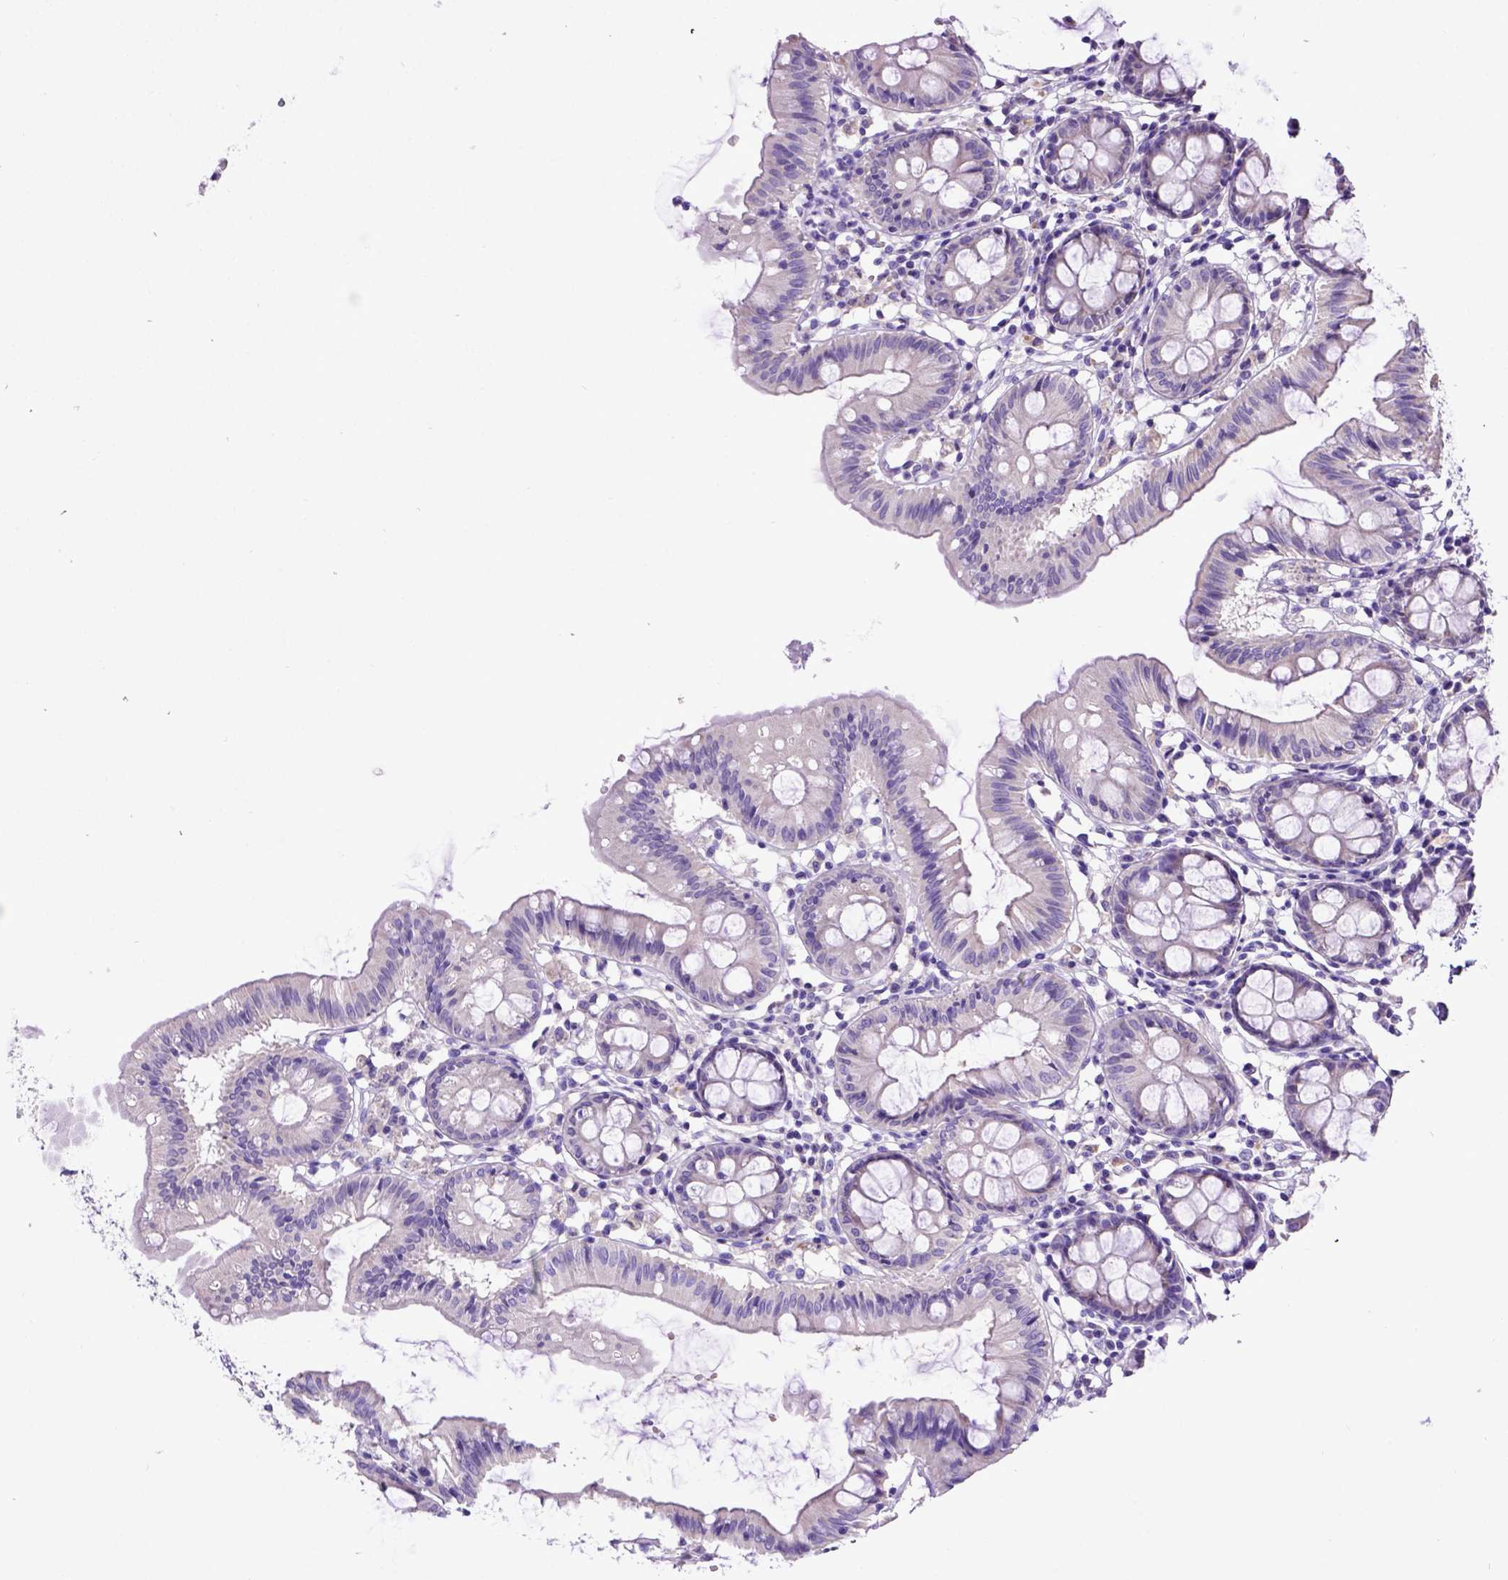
{"staining": {"intensity": "negative", "quantity": "none", "location": "none"}, "tissue": "colon", "cell_type": "Endothelial cells", "image_type": "normal", "snomed": [{"axis": "morphology", "description": "Normal tissue, NOS"}, {"axis": "topography", "description": "Colon"}], "caption": "Immunohistochemistry of benign colon exhibits no positivity in endothelial cells. Brightfield microscopy of IHC stained with DAB (brown) and hematoxylin (blue), captured at high magnification.", "gene": "SPEF1", "patient": {"sex": "female", "age": 84}}